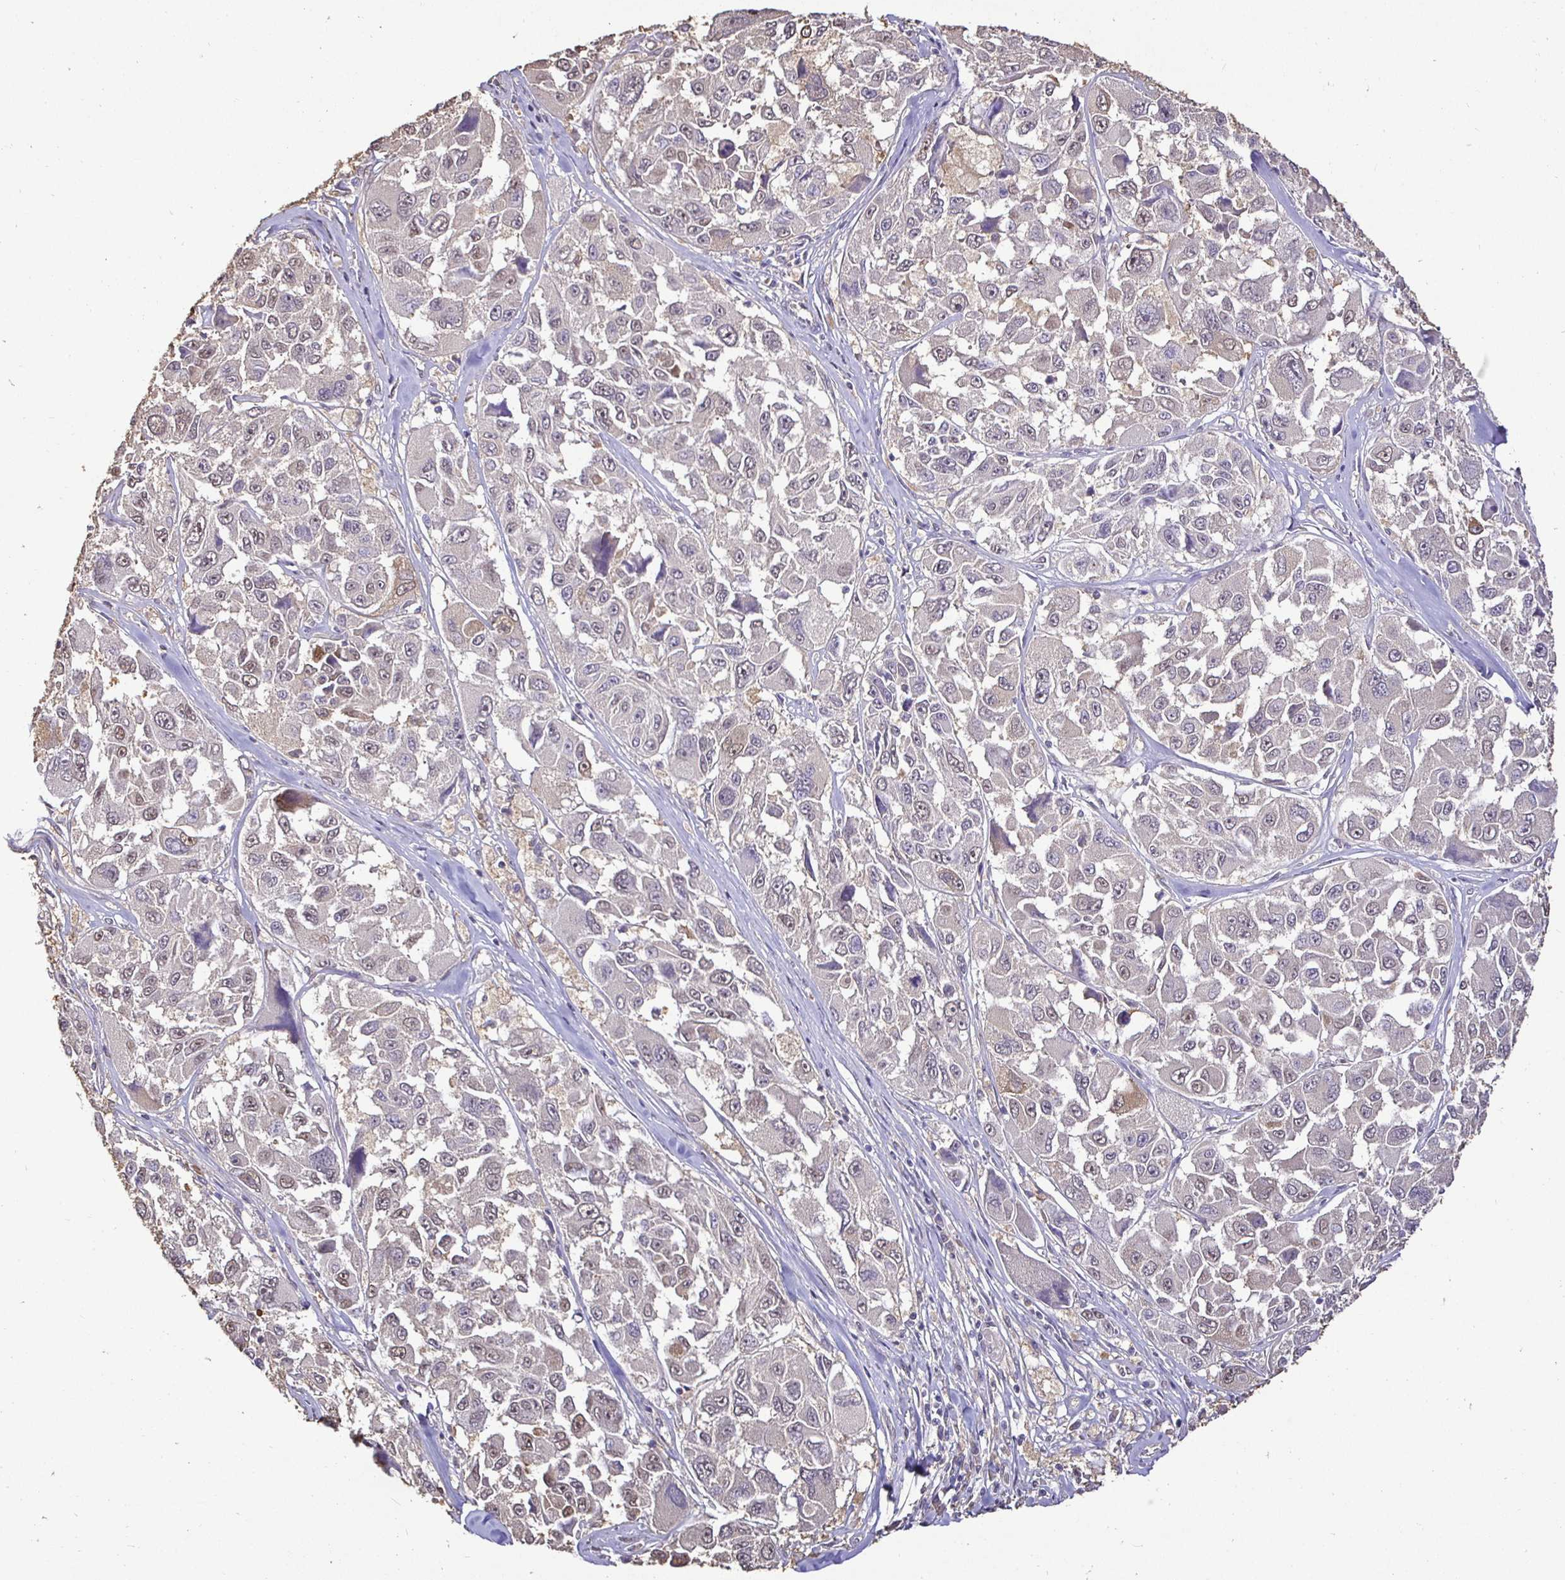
{"staining": {"intensity": "weak", "quantity": "<25%", "location": "nuclear"}, "tissue": "melanoma", "cell_type": "Tumor cells", "image_type": "cancer", "snomed": [{"axis": "morphology", "description": "Malignant melanoma, NOS"}, {"axis": "topography", "description": "Skin"}], "caption": "Immunohistochemistry (IHC) of melanoma exhibits no staining in tumor cells. (IHC, brightfield microscopy, high magnification).", "gene": "MAPK8IP3", "patient": {"sex": "female", "age": 66}}